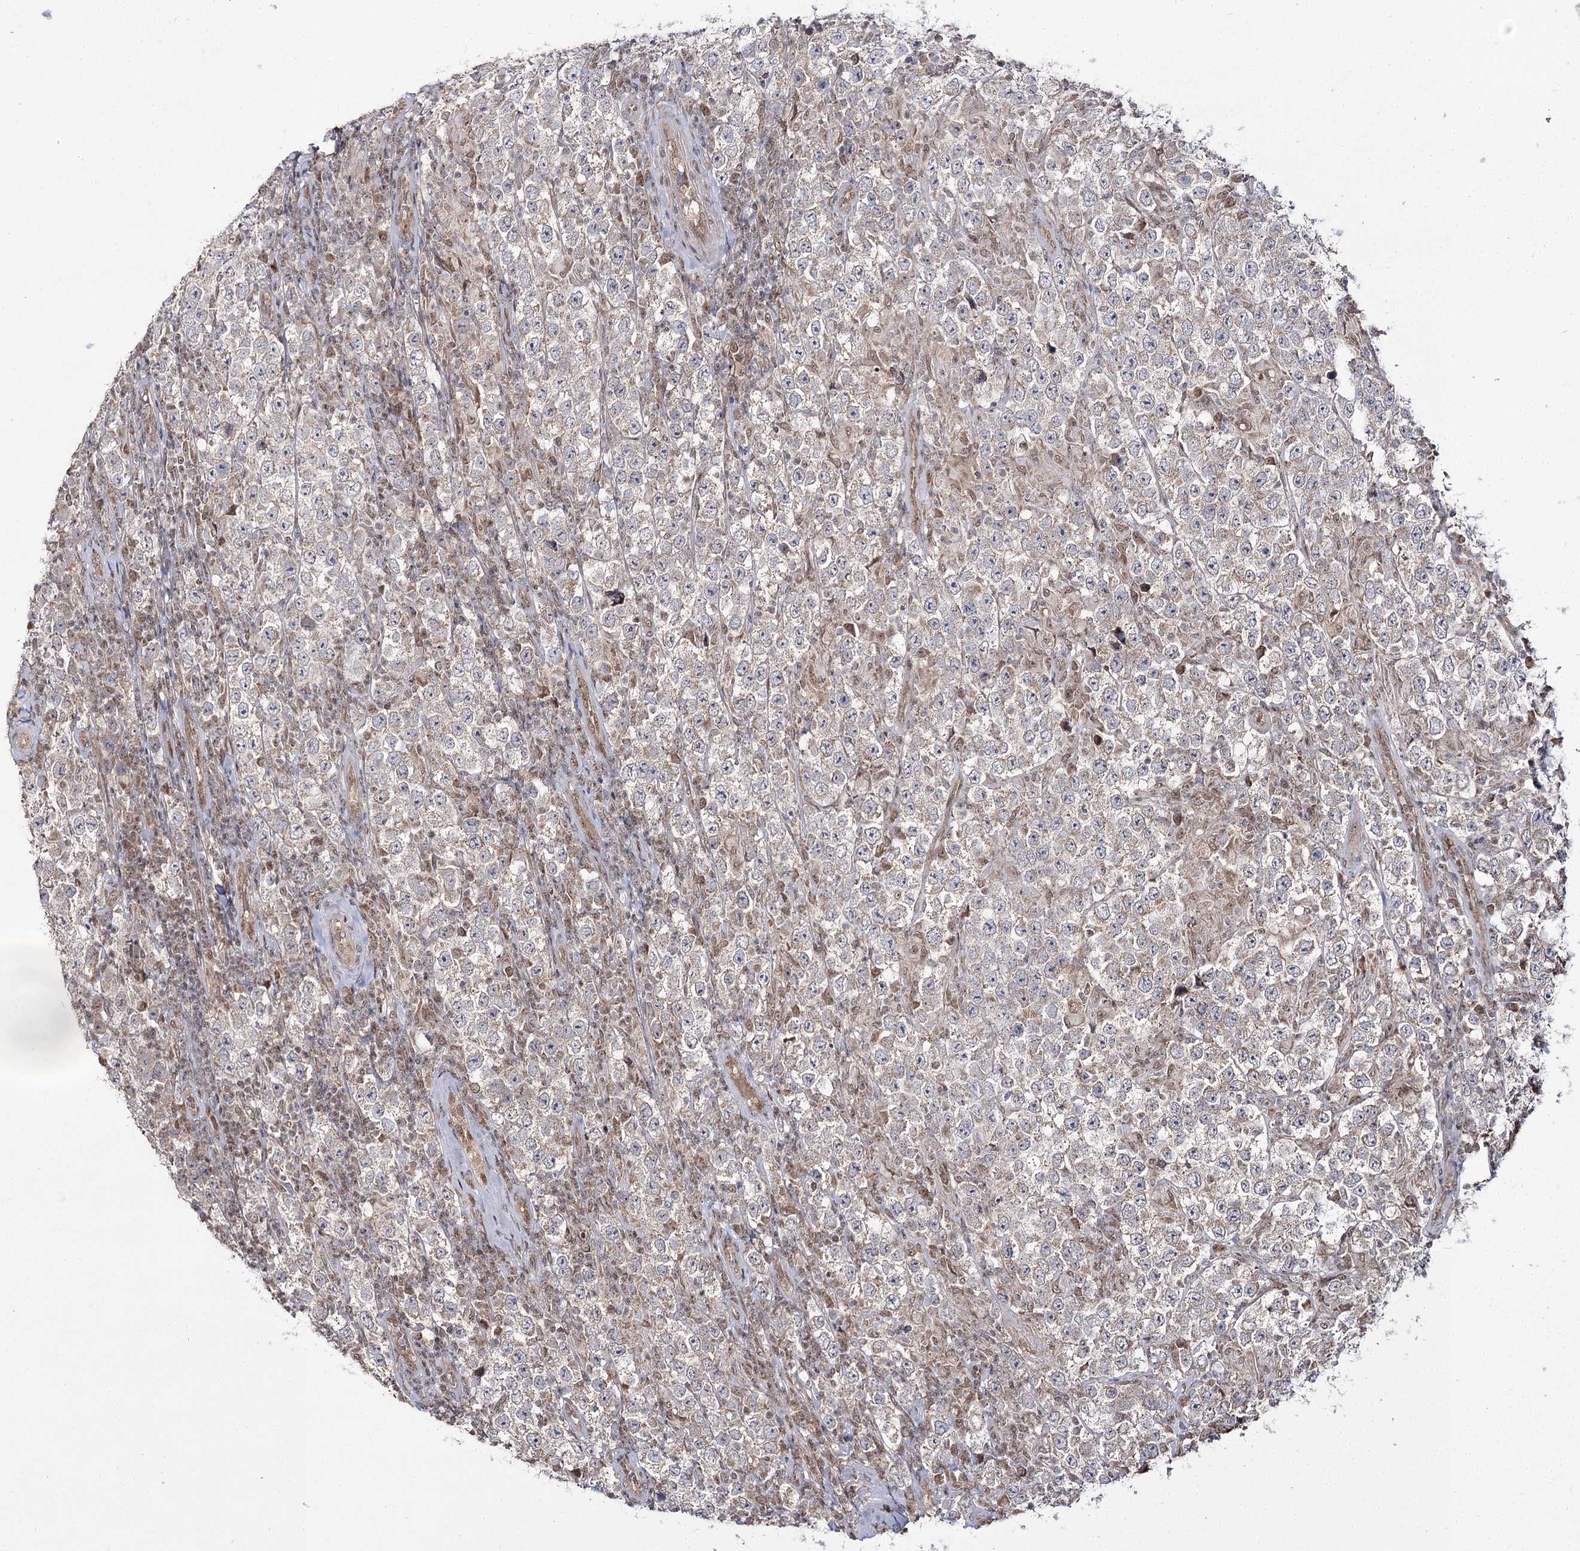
{"staining": {"intensity": "weak", "quantity": "25%-75%", "location": "cytoplasmic/membranous"}, "tissue": "testis cancer", "cell_type": "Tumor cells", "image_type": "cancer", "snomed": [{"axis": "morphology", "description": "Normal tissue, NOS"}, {"axis": "morphology", "description": "Urothelial carcinoma, High grade"}, {"axis": "morphology", "description": "Seminoma, NOS"}, {"axis": "morphology", "description": "Carcinoma, Embryonal, NOS"}, {"axis": "topography", "description": "Urinary bladder"}, {"axis": "topography", "description": "Testis"}], "caption": "Protein expression analysis of seminoma (testis) reveals weak cytoplasmic/membranous expression in approximately 25%-75% of tumor cells.", "gene": "TRNT1", "patient": {"sex": "male", "age": 41}}